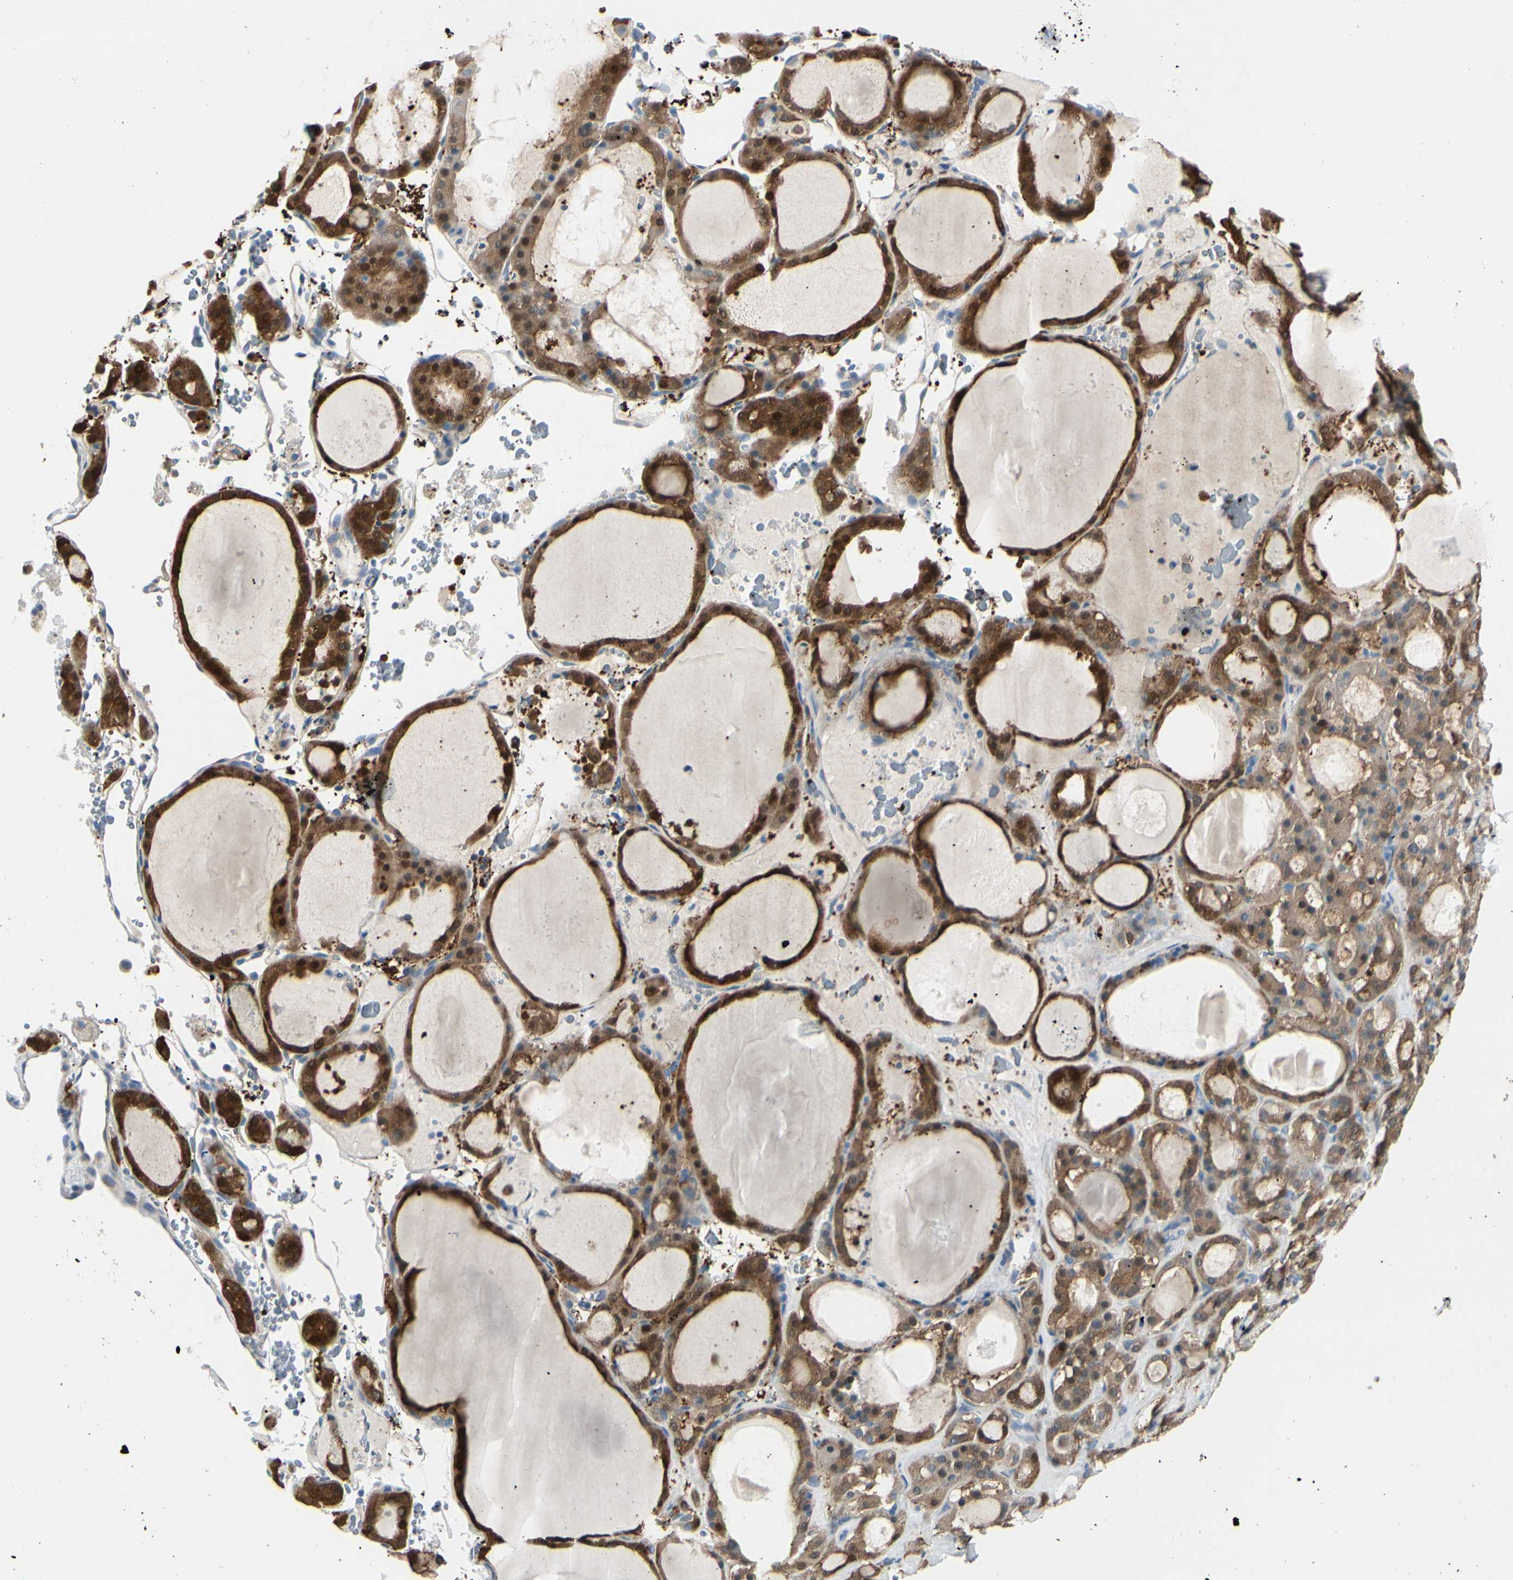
{"staining": {"intensity": "strong", "quantity": ">75%", "location": "cytoplasmic/membranous,nuclear"}, "tissue": "thyroid gland", "cell_type": "Glandular cells", "image_type": "normal", "snomed": [{"axis": "morphology", "description": "Normal tissue, NOS"}, {"axis": "morphology", "description": "Carcinoma, NOS"}, {"axis": "topography", "description": "Thyroid gland"}], "caption": "Human thyroid gland stained for a protein (brown) exhibits strong cytoplasmic/membranous,nuclear positive staining in about >75% of glandular cells.", "gene": "PEBP1", "patient": {"sex": "female", "age": 86}}